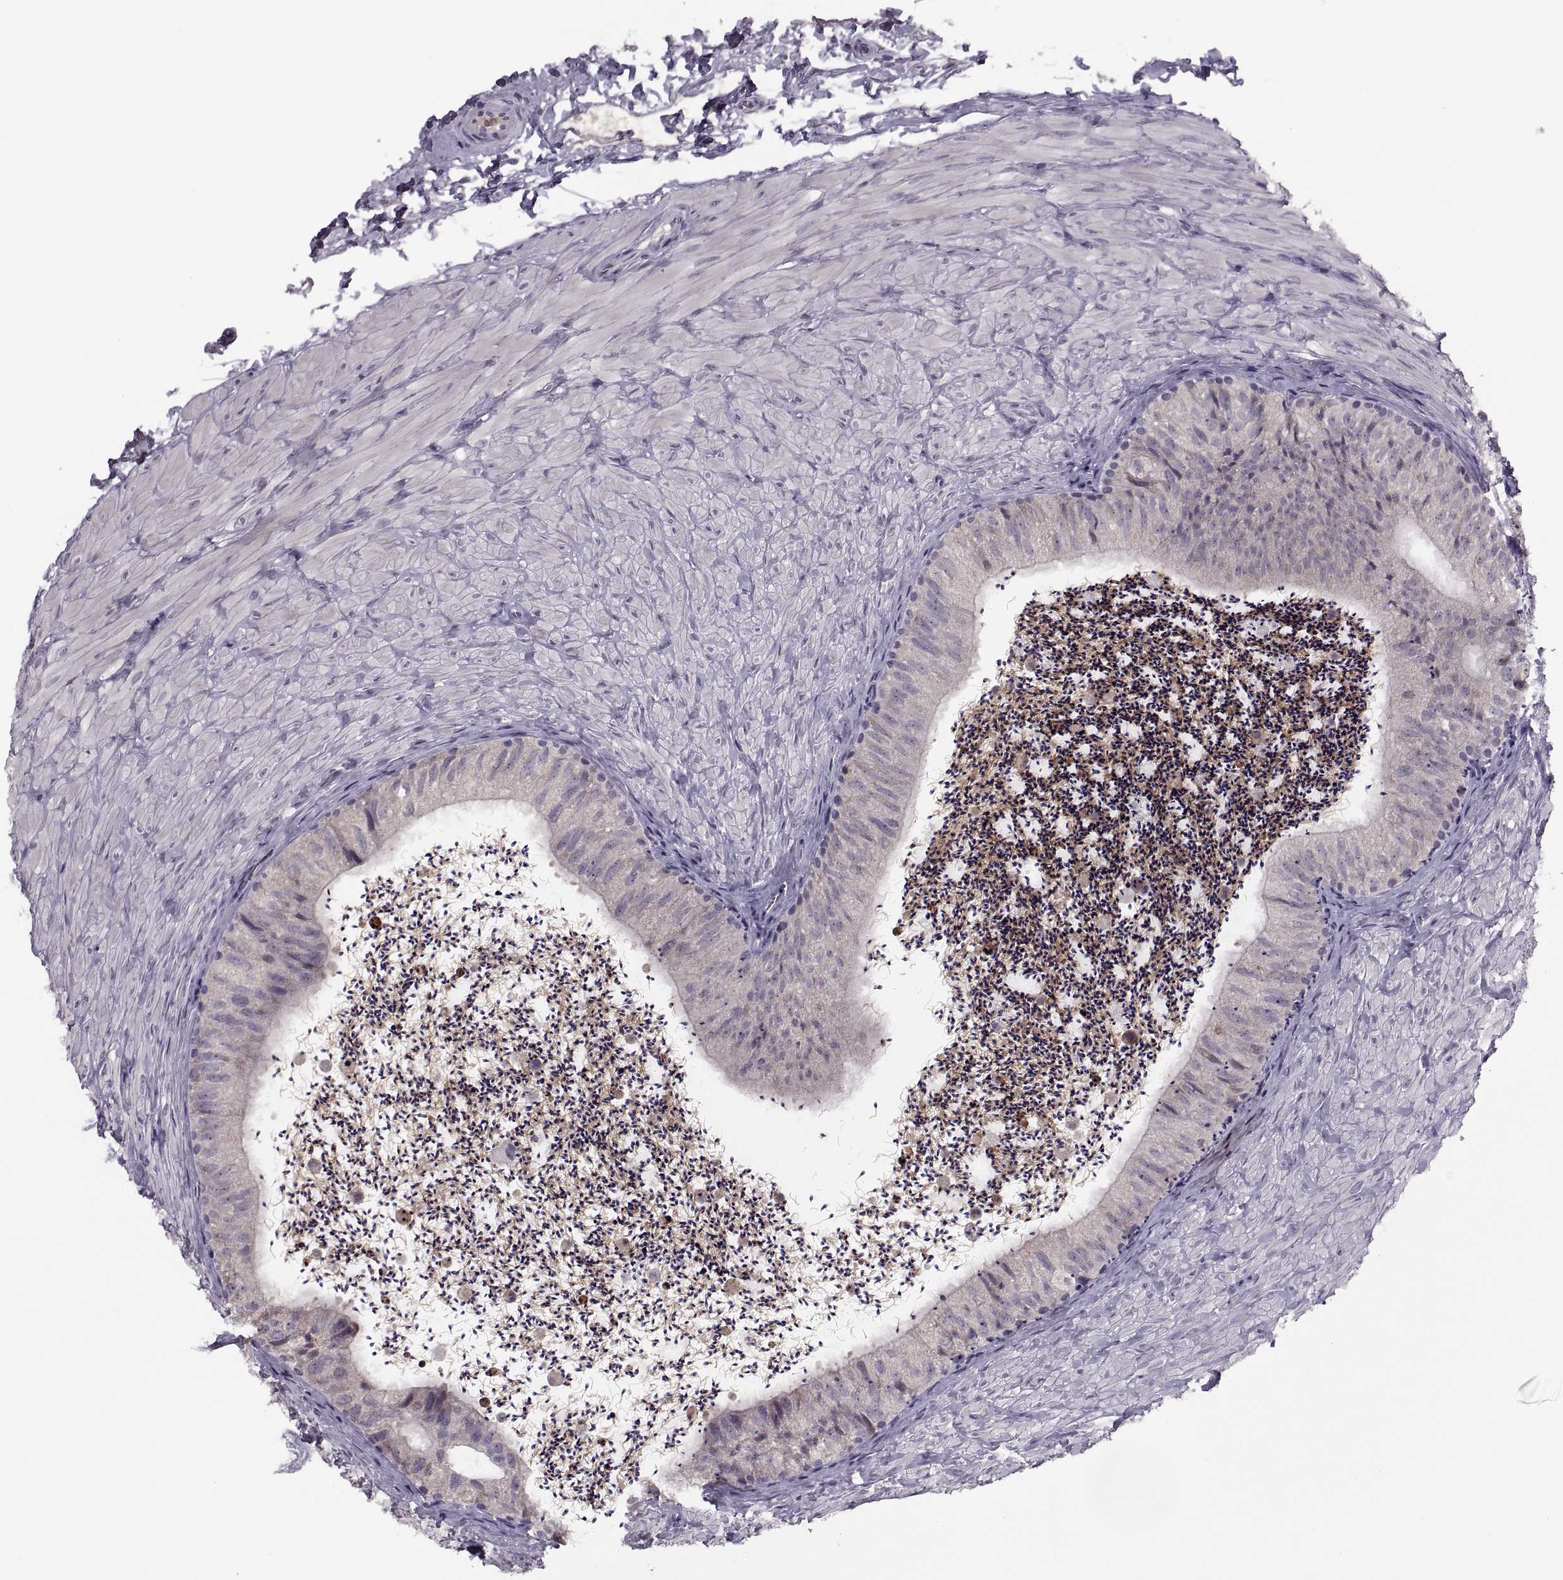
{"staining": {"intensity": "negative", "quantity": "none", "location": "none"}, "tissue": "epididymis", "cell_type": "Glandular cells", "image_type": "normal", "snomed": [{"axis": "morphology", "description": "Normal tissue, NOS"}, {"axis": "topography", "description": "Epididymis"}], "caption": "Immunohistochemistry of normal human epididymis displays no expression in glandular cells. (DAB (3,3'-diaminobenzidine) IHC visualized using brightfield microscopy, high magnification).", "gene": "CACNA1F", "patient": {"sex": "male", "age": 32}}